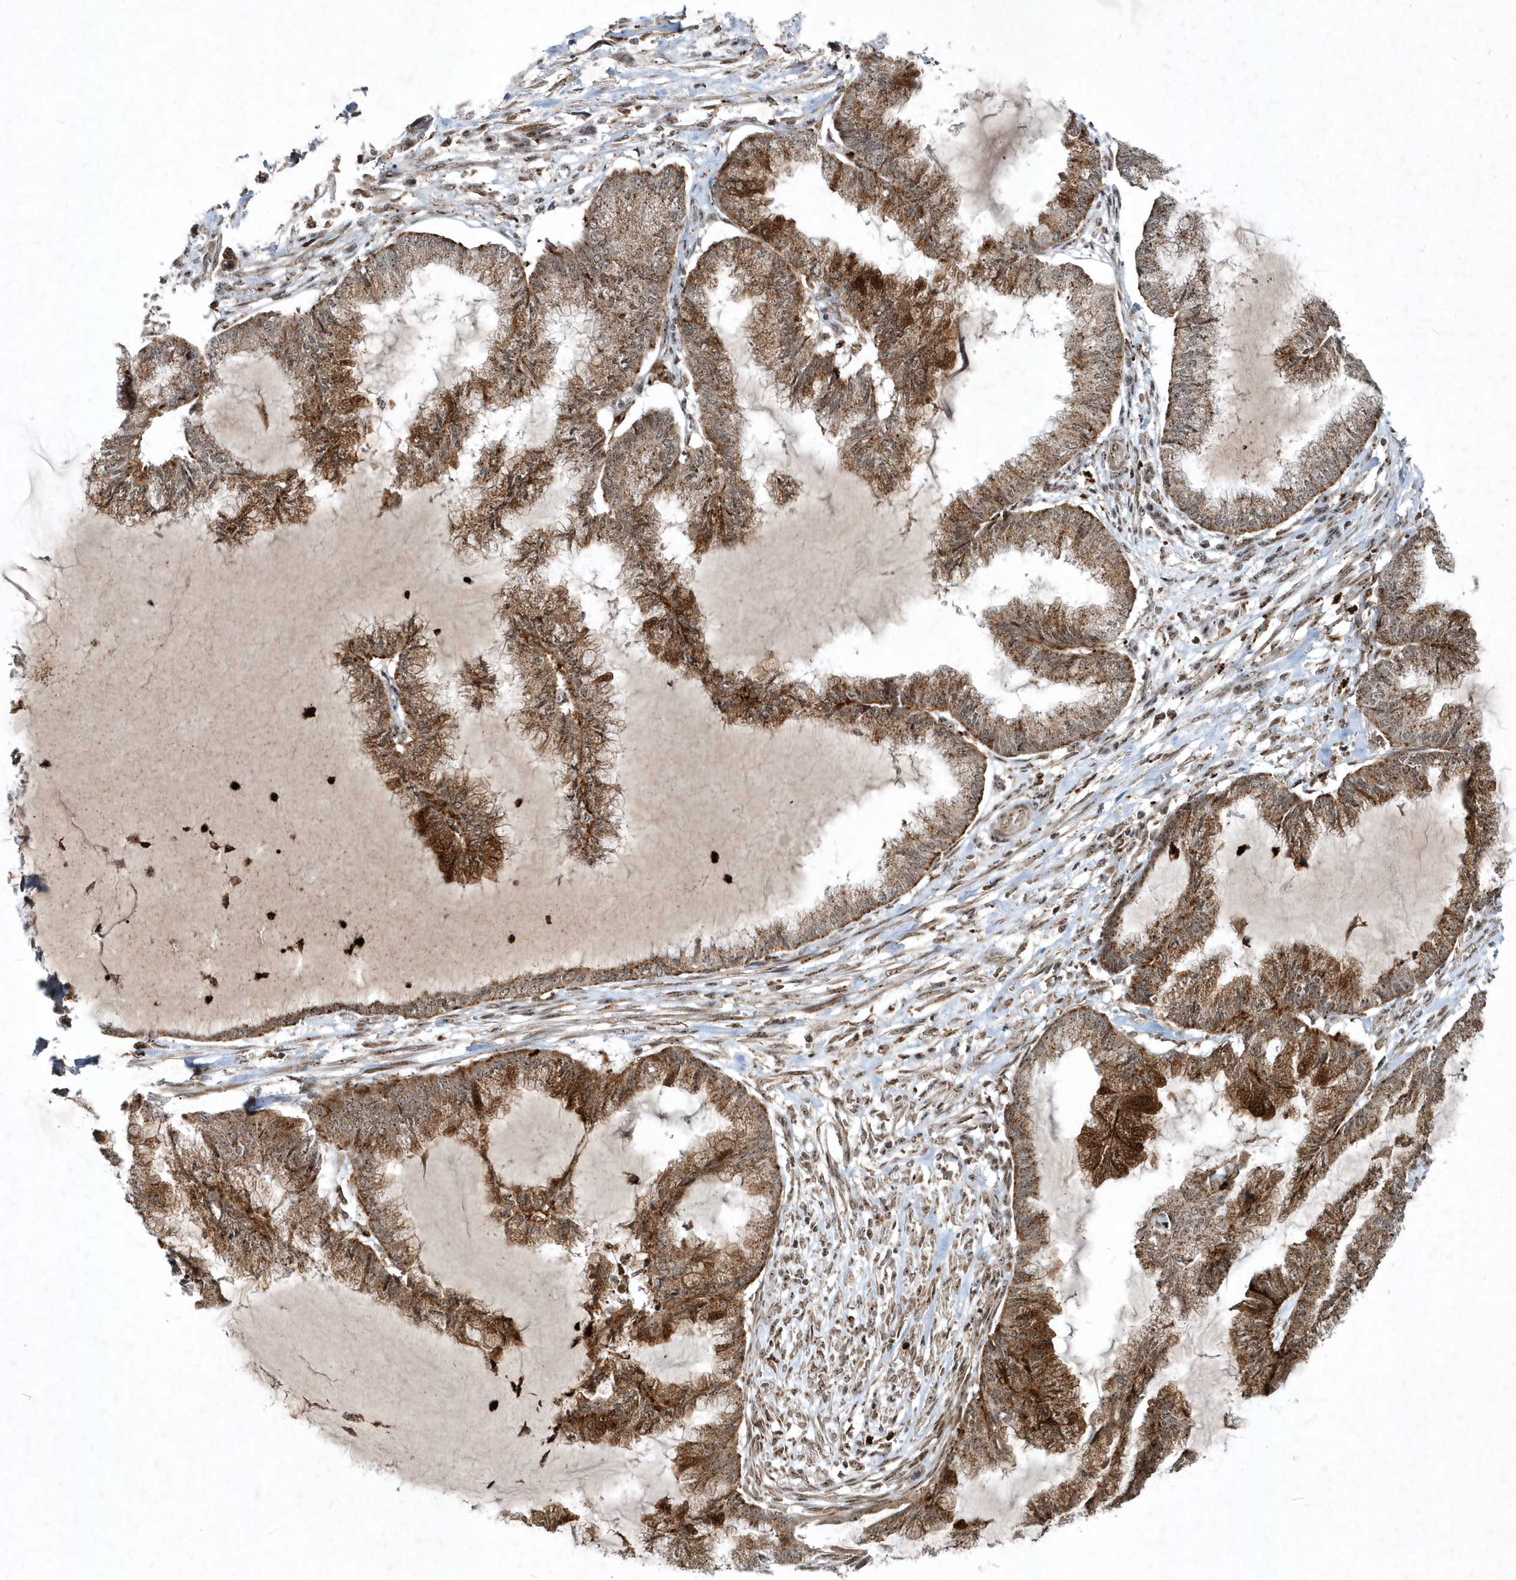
{"staining": {"intensity": "moderate", "quantity": ">75%", "location": "cytoplasmic/membranous"}, "tissue": "endometrial cancer", "cell_type": "Tumor cells", "image_type": "cancer", "snomed": [{"axis": "morphology", "description": "Adenocarcinoma, NOS"}, {"axis": "topography", "description": "Endometrium"}], "caption": "High-magnification brightfield microscopy of endometrial cancer stained with DAB (3,3'-diaminobenzidine) (brown) and counterstained with hematoxylin (blue). tumor cells exhibit moderate cytoplasmic/membranous staining is present in about>75% of cells.", "gene": "SOWAHB", "patient": {"sex": "female", "age": 86}}